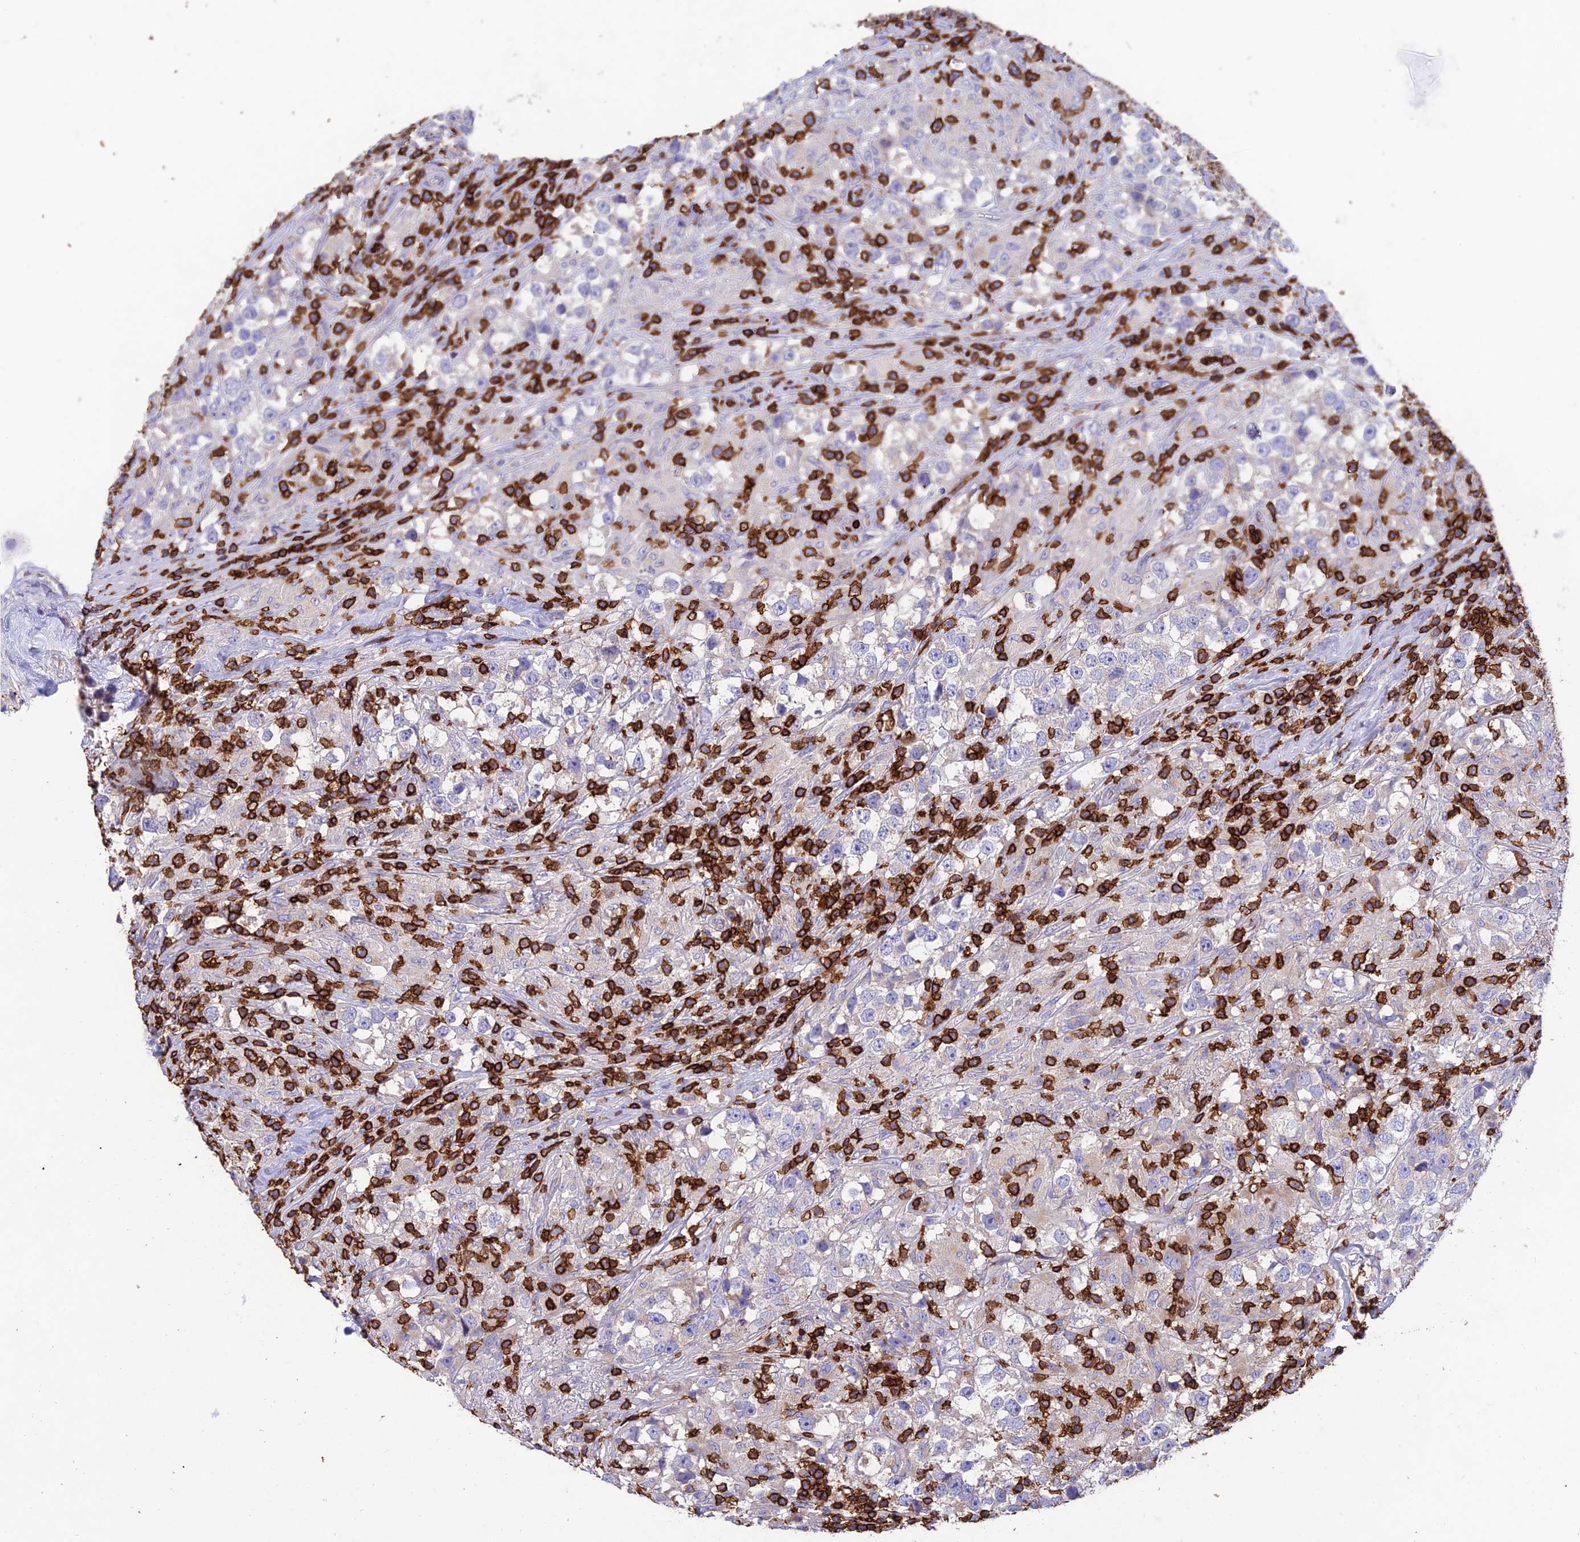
{"staining": {"intensity": "negative", "quantity": "none", "location": "none"}, "tissue": "testis cancer", "cell_type": "Tumor cells", "image_type": "cancer", "snomed": [{"axis": "morphology", "description": "Seminoma, NOS"}, {"axis": "topography", "description": "Testis"}], "caption": "Immunohistochemistry image of neoplastic tissue: seminoma (testis) stained with DAB (3,3'-diaminobenzidine) displays no significant protein positivity in tumor cells. Brightfield microscopy of IHC stained with DAB (3,3'-diaminobenzidine) (brown) and hematoxylin (blue), captured at high magnification.", "gene": "PTPRCAP", "patient": {"sex": "male", "age": 46}}